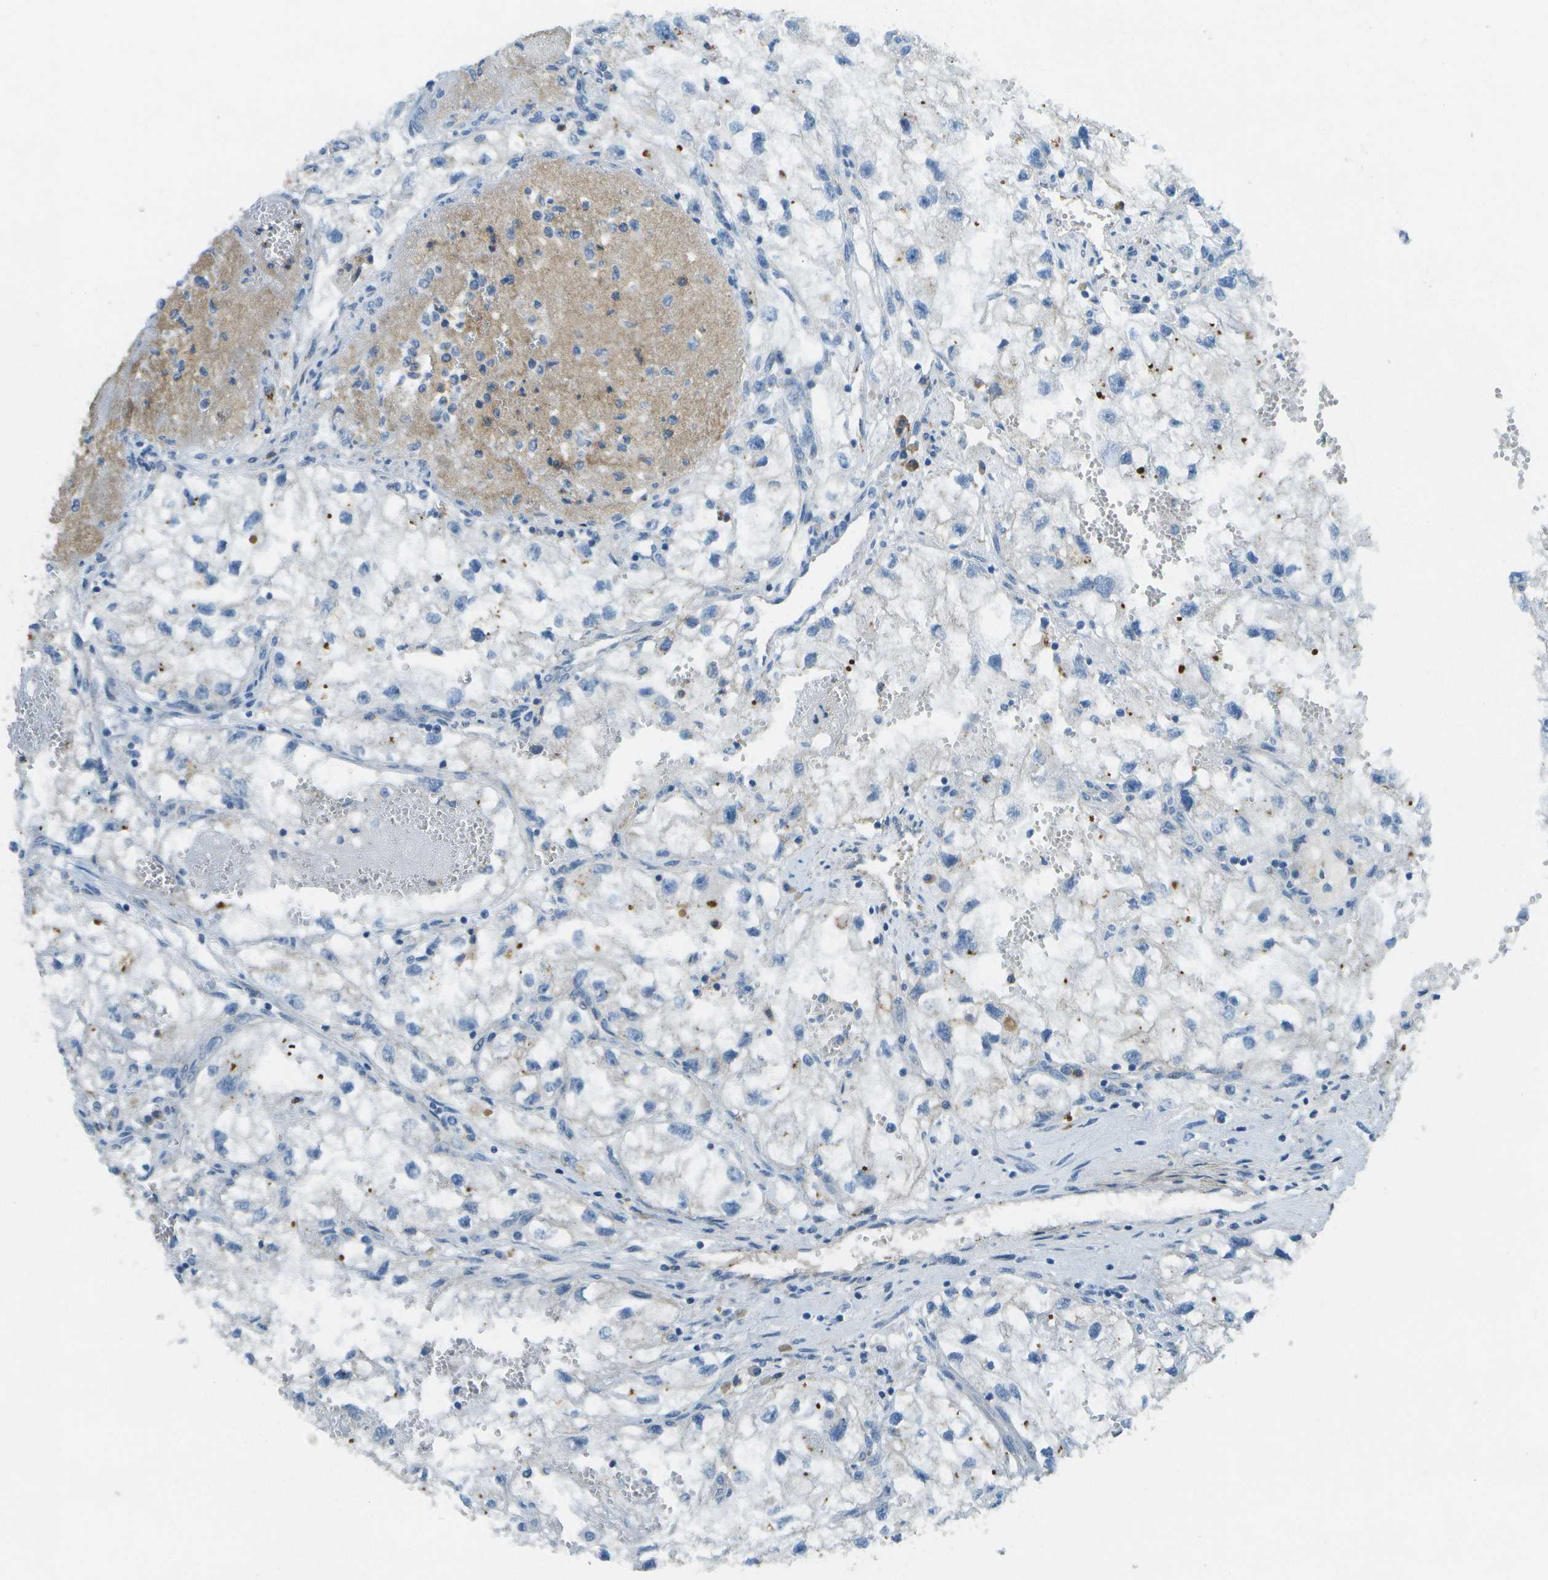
{"staining": {"intensity": "negative", "quantity": "none", "location": "none"}, "tissue": "renal cancer", "cell_type": "Tumor cells", "image_type": "cancer", "snomed": [{"axis": "morphology", "description": "Adenocarcinoma, NOS"}, {"axis": "topography", "description": "Kidney"}], "caption": "The micrograph reveals no significant staining in tumor cells of renal adenocarcinoma.", "gene": "MYH11", "patient": {"sex": "female", "age": 70}}